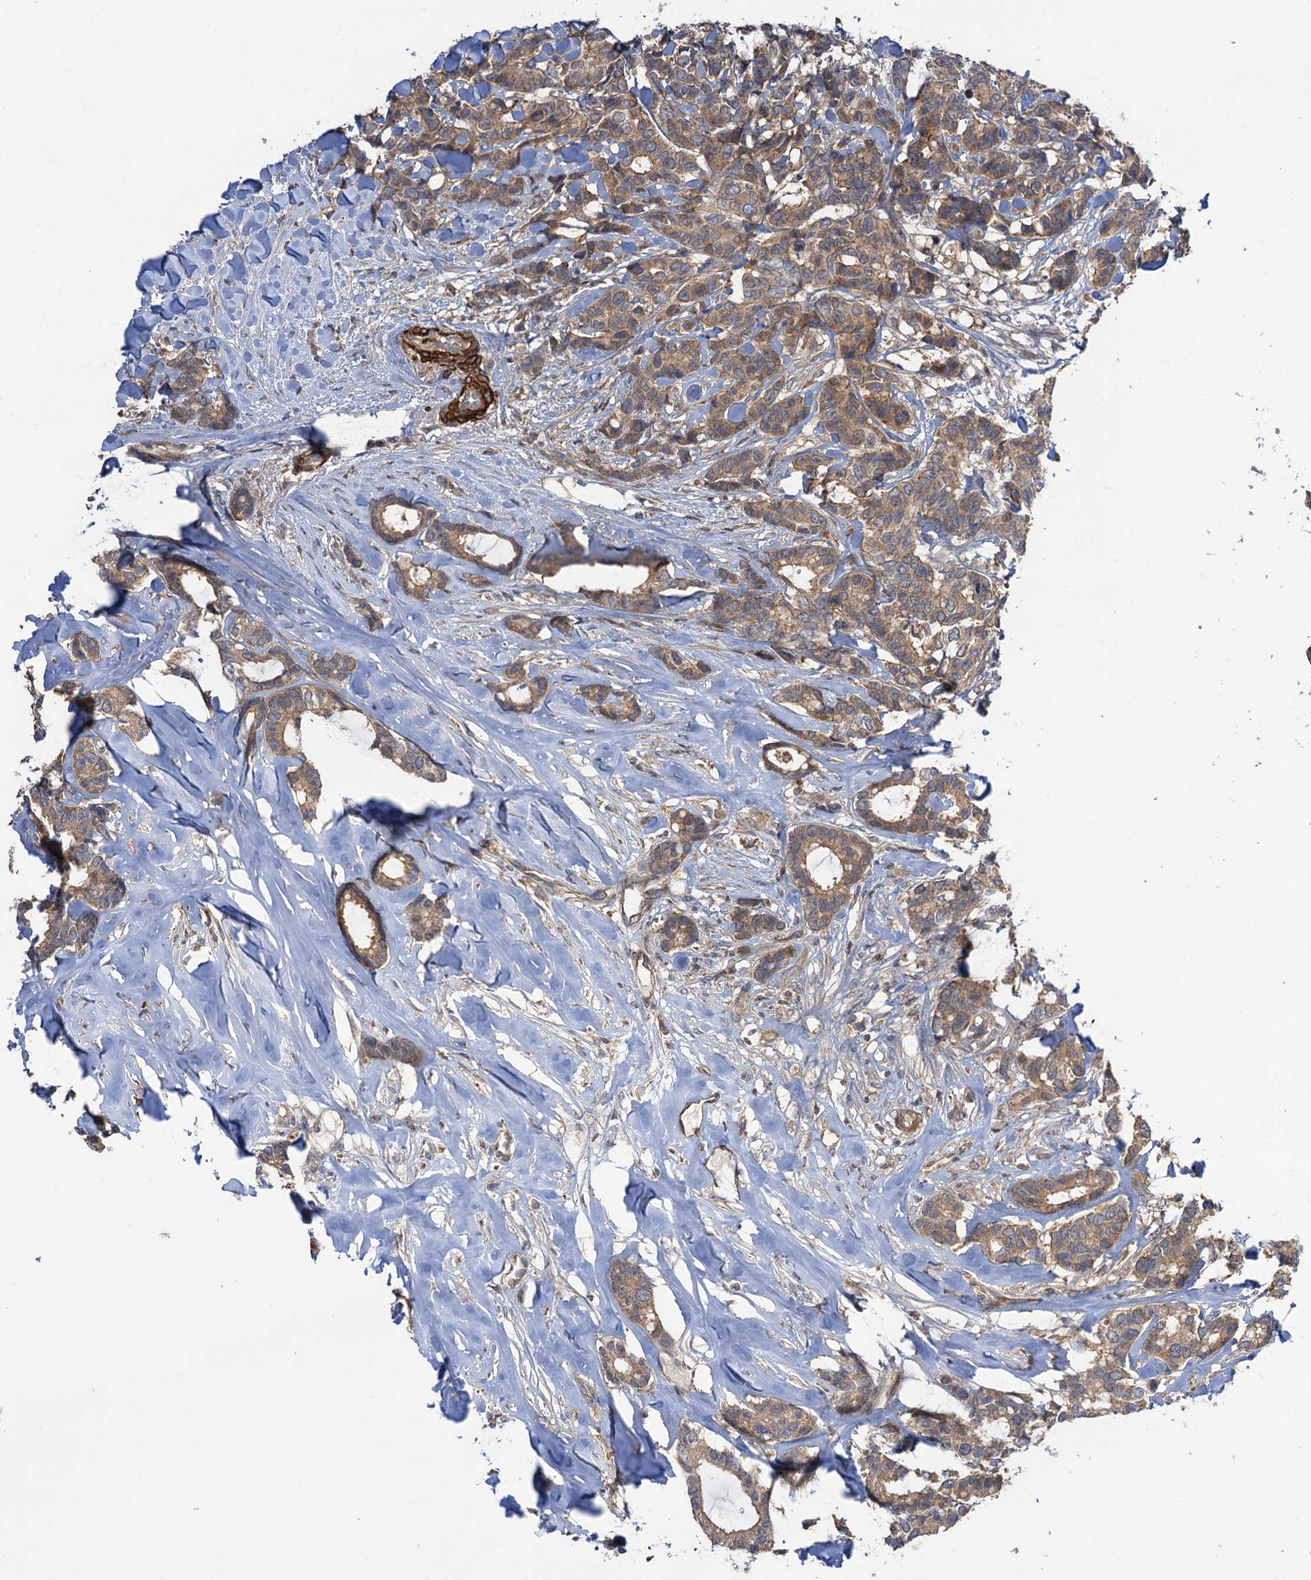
{"staining": {"intensity": "moderate", "quantity": ">75%", "location": "cytoplasmic/membranous"}, "tissue": "breast cancer", "cell_type": "Tumor cells", "image_type": "cancer", "snomed": [{"axis": "morphology", "description": "Duct carcinoma"}, {"axis": "topography", "description": "Breast"}], "caption": "Immunohistochemistry (IHC) of human breast cancer shows medium levels of moderate cytoplasmic/membranous positivity in about >75% of tumor cells.", "gene": "WDR88", "patient": {"sex": "female", "age": 87}}